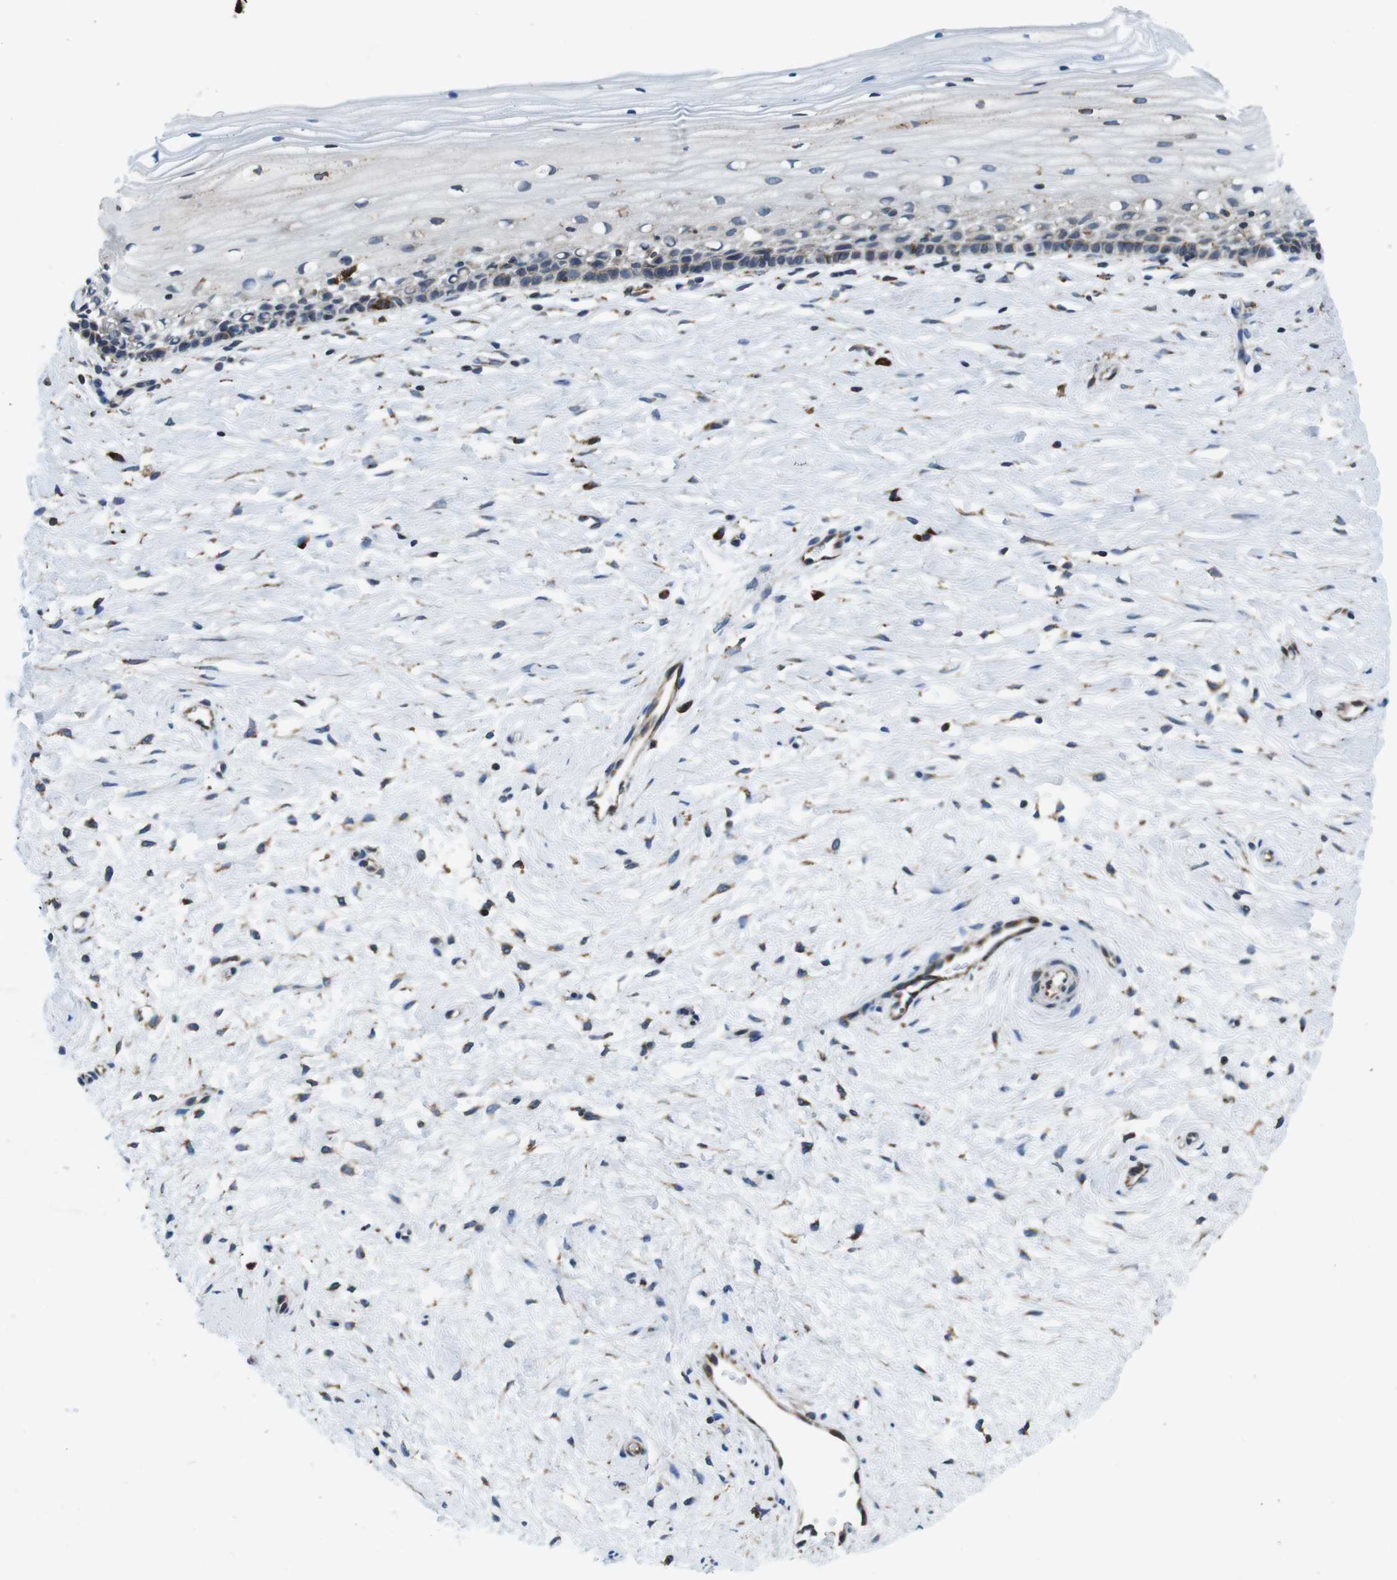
{"staining": {"intensity": "moderate", "quantity": ">75%", "location": "cytoplasmic/membranous"}, "tissue": "cervix", "cell_type": "Glandular cells", "image_type": "normal", "snomed": [{"axis": "morphology", "description": "Normal tissue, NOS"}, {"axis": "topography", "description": "Cervix"}], "caption": "Cervix stained with immunohistochemistry displays moderate cytoplasmic/membranous positivity in approximately >75% of glandular cells.", "gene": "UGGT1", "patient": {"sex": "female", "age": 39}}